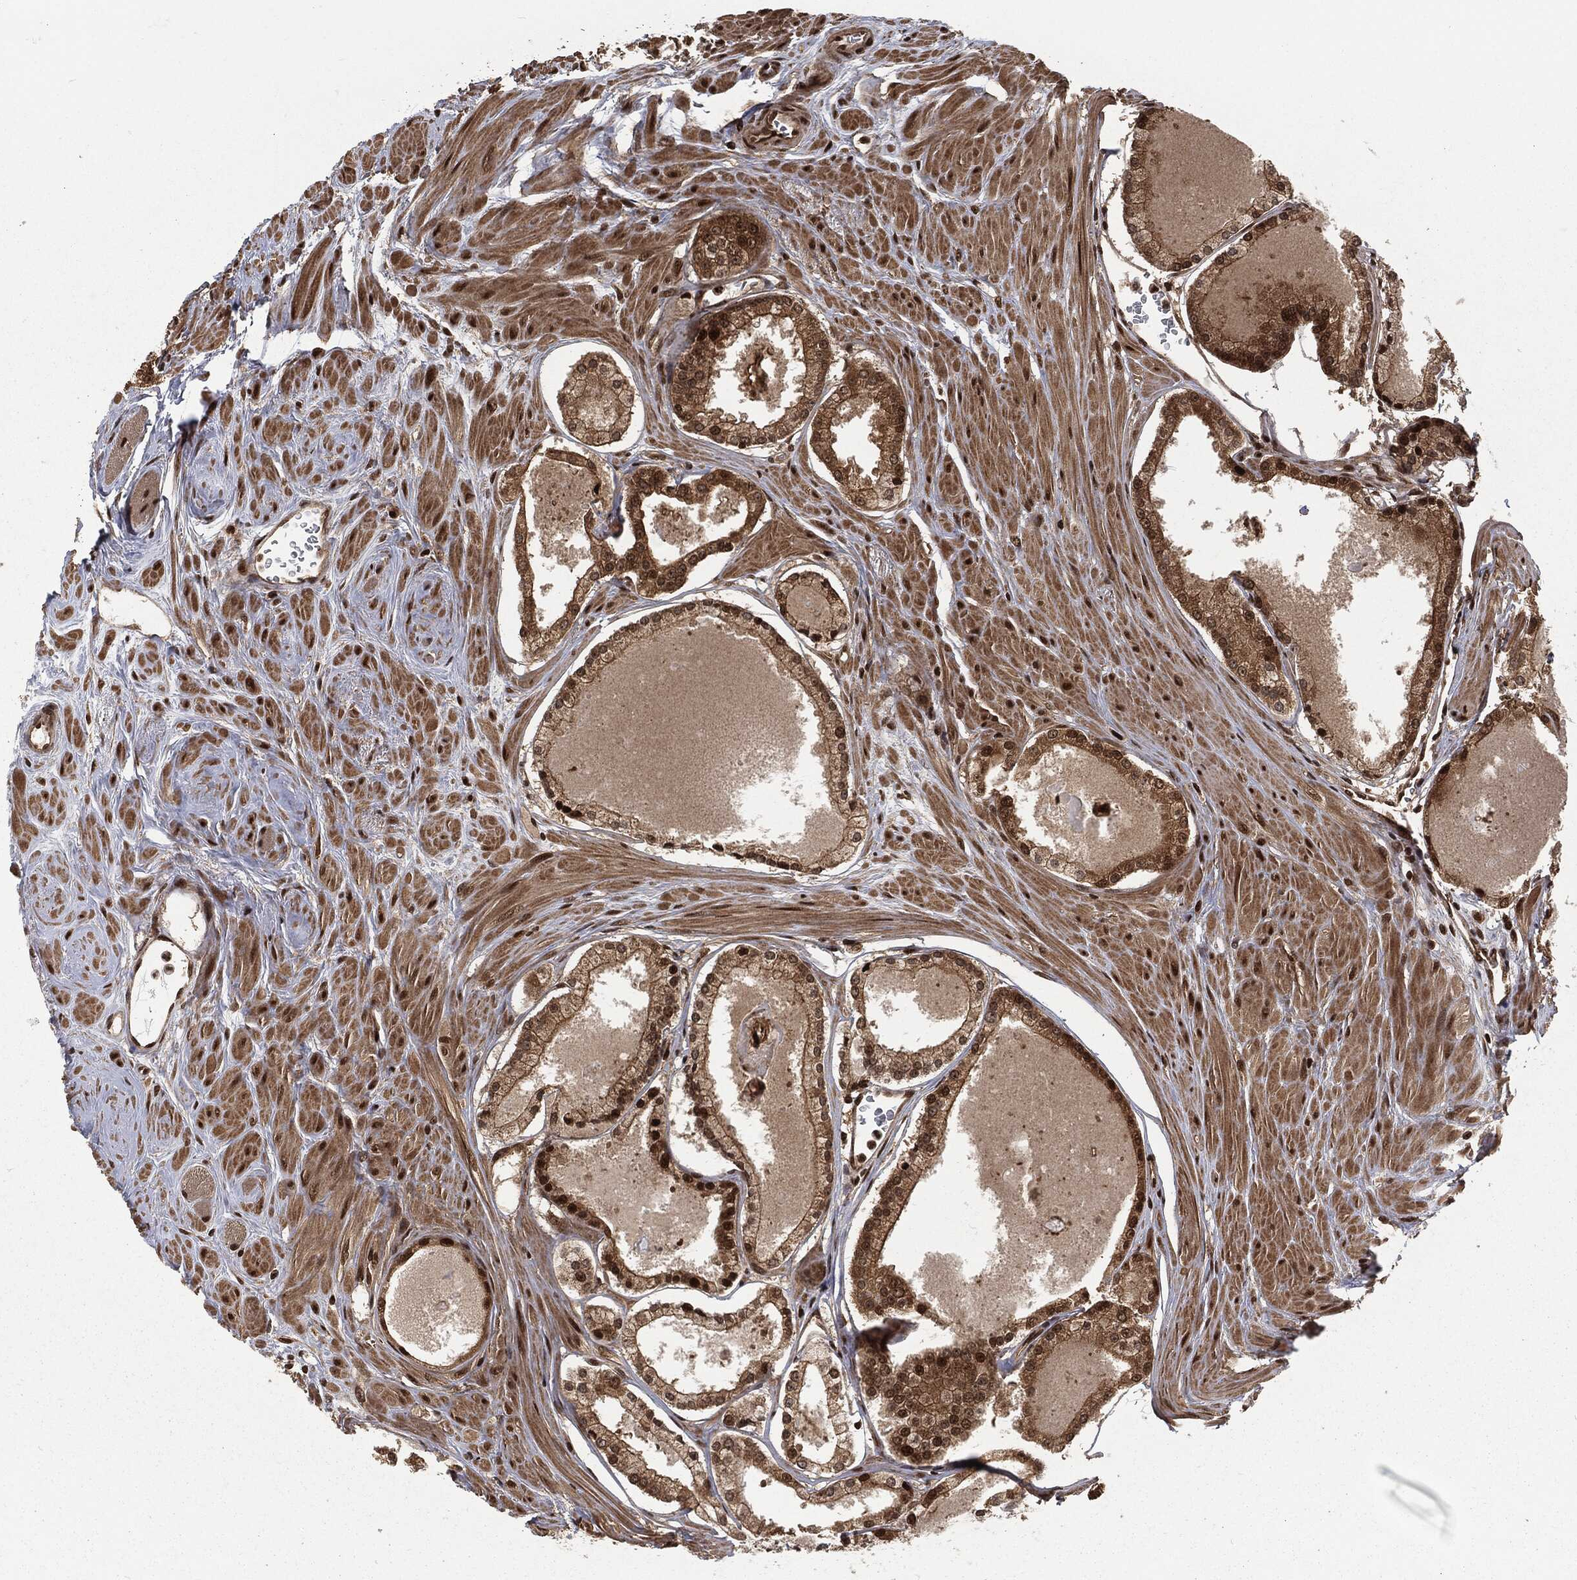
{"staining": {"intensity": "strong", "quantity": ">75%", "location": "cytoplasmic/membranous,nuclear"}, "tissue": "prostate cancer", "cell_type": "Tumor cells", "image_type": "cancer", "snomed": [{"axis": "morphology", "description": "Adenocarcinoma, NOS"}, {"axis": "topography", "description": "Prostate"}], "caption": "Human prostate cancer (adenocarcinoma) stained for a protein (brown) displays strong cytoplasmic/membranous and nuclear positive positivity in about >75% of tumor cells.", "gene": "NGRN", "patient": {"sex": "male", "age": 61}}